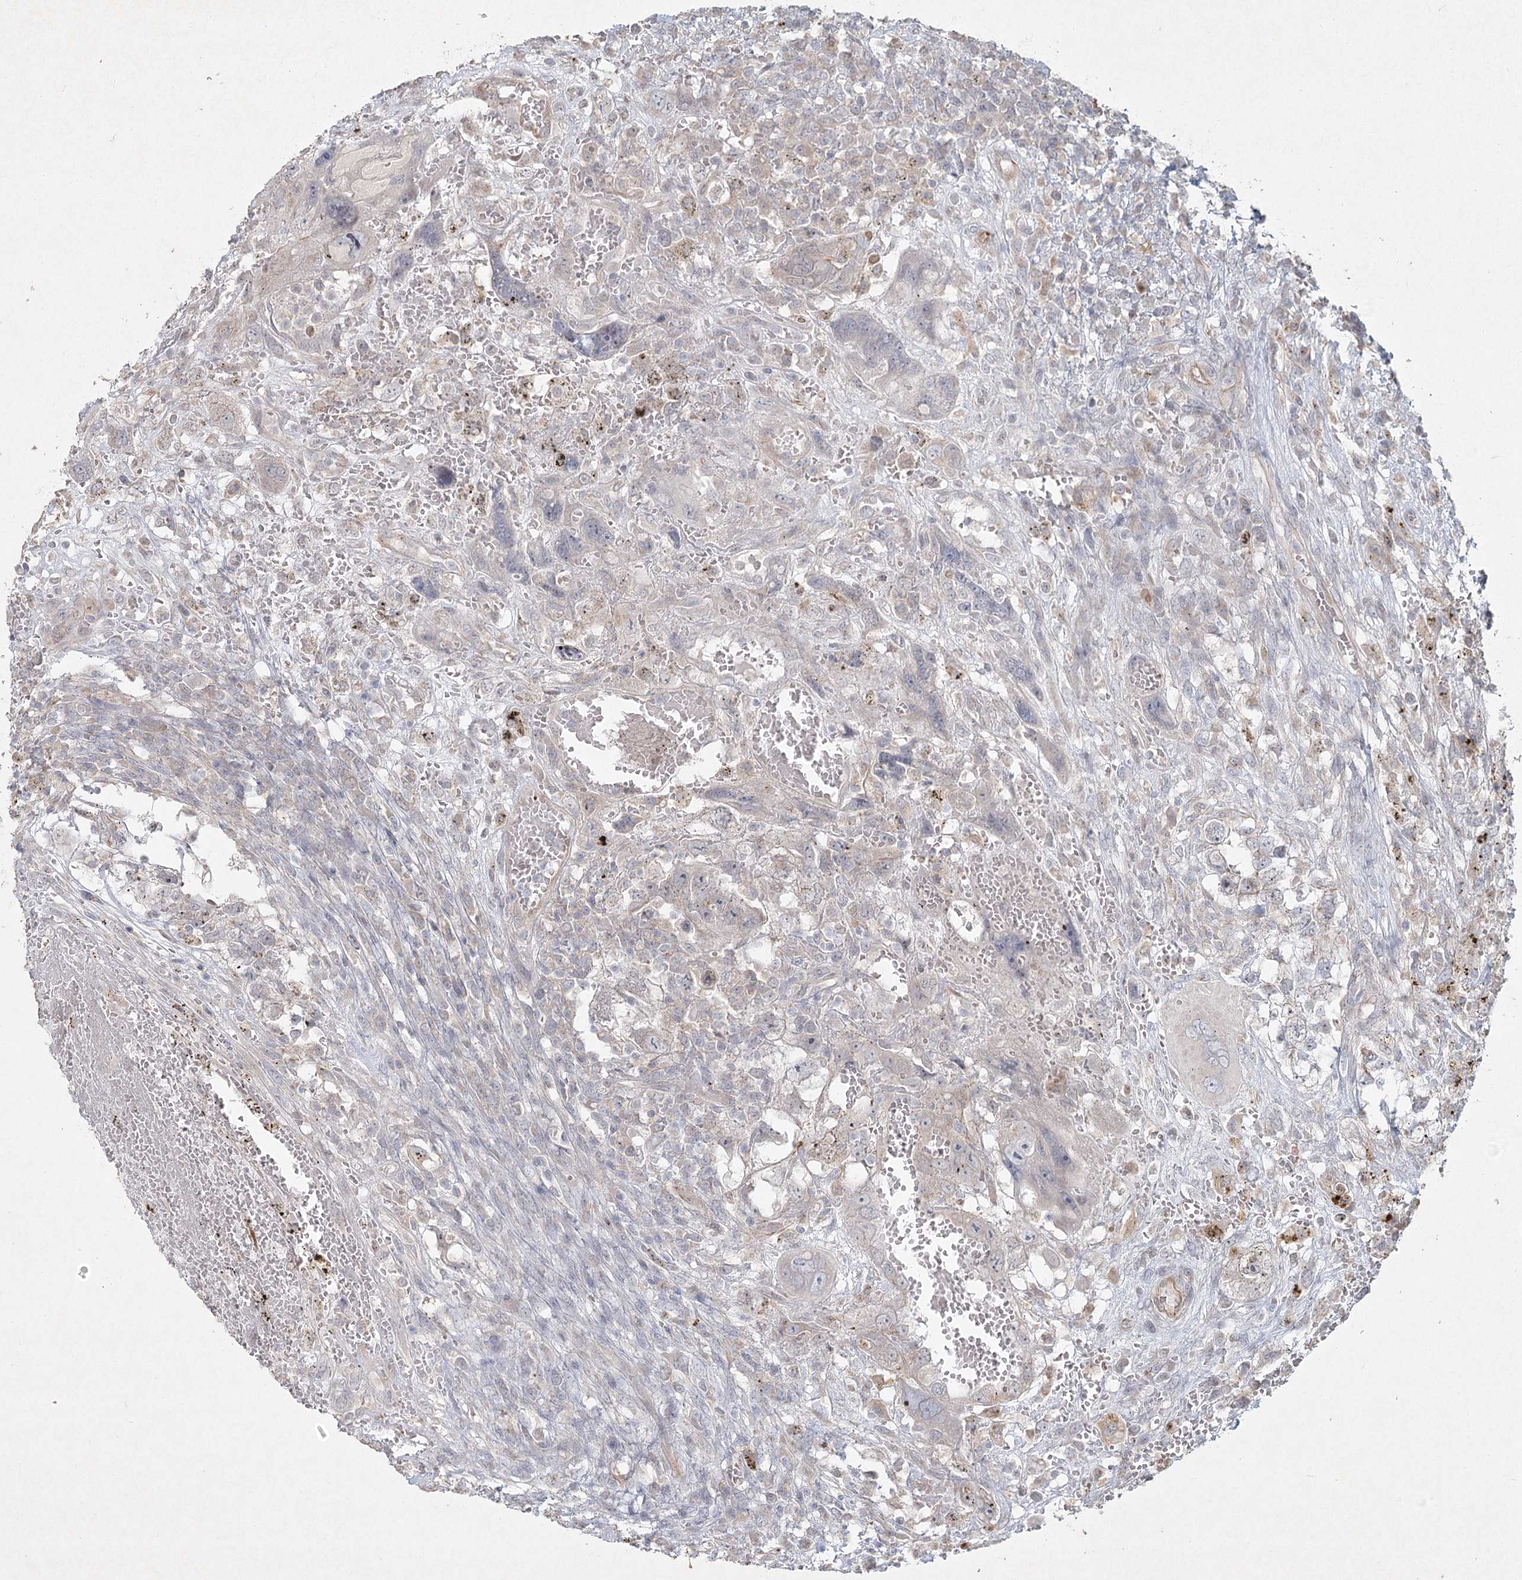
{"staining": {"intensity": "weak", "quantity": "<25%", "location": "cytoplasmic/membranous"}, "tissue": "testis cancer", "cell_type": "Tumor cells", "image_type": "cancer", "snomed": [{"axis": "morphology", "description": "Carcinoma, Embryonal, NOS"}, {"axis": "topography", "description": "Testis"}], "caption": "This is a micrograph of immunohistochemistry (IHC) staining of testis cancer, which shows no positivity in tumor cells.", "gene": "LRP2BP", "patient": {"sex": "male", "age": 26}}